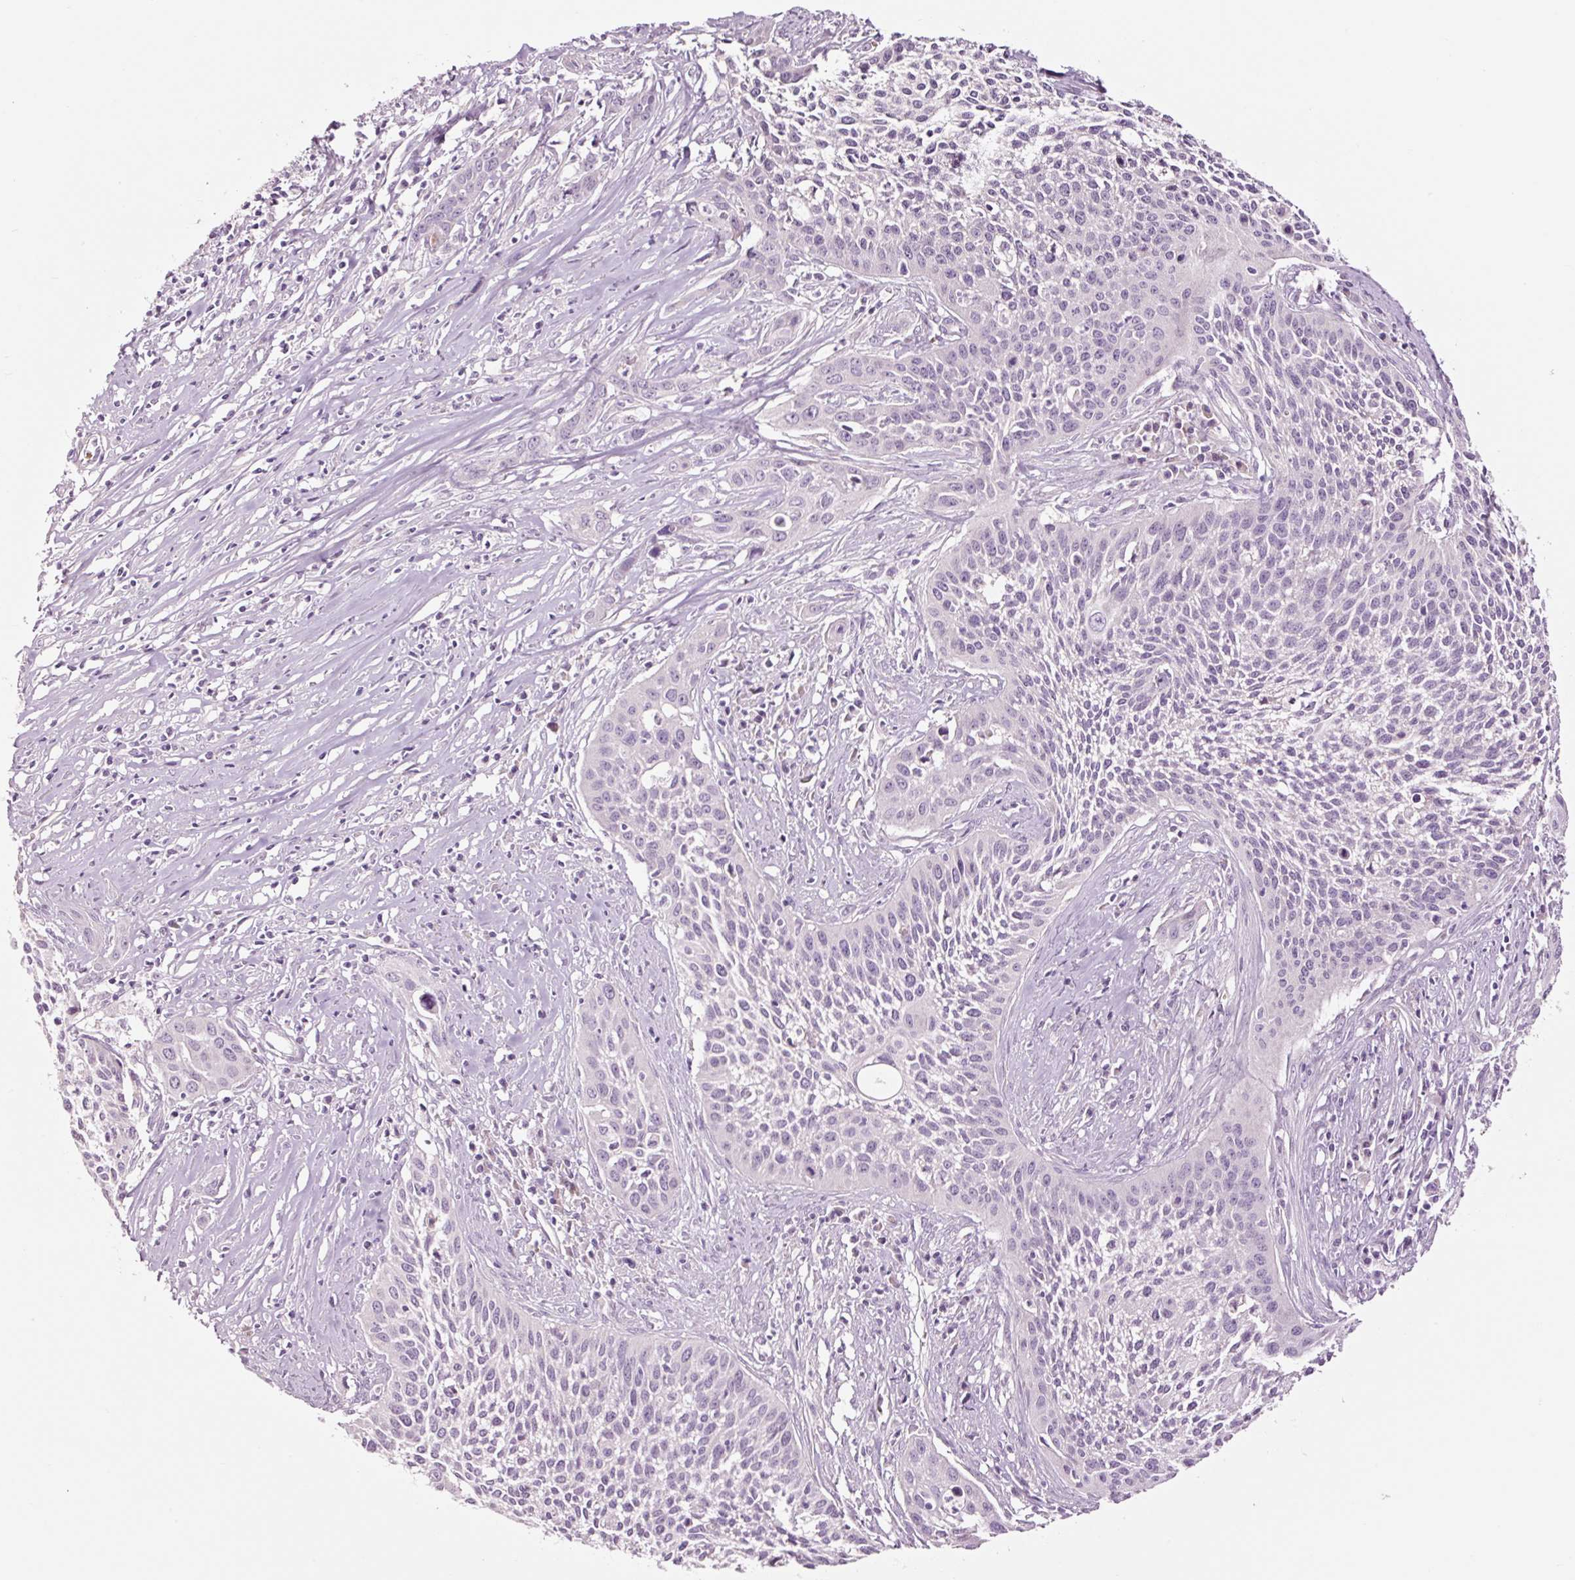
{"staining": {"intensity": "negative", "quantity": "none", "location": "none"}, "tissue": "cervical cancer", "cell_type": "Tumor cells", "image_type": "cancer", "snomed": [{"axis": "morphology", "description": "Squamous cell carcinoma, NOS"}, {"axis": "topography", "description": "Cervix"}], "caption": "The IHC photomicrograph has no significant positivity in tumor cells of cervical cancer tissue.", "gene": "LDHAL6B", "patient": {"sex": "female", "age": 34}}